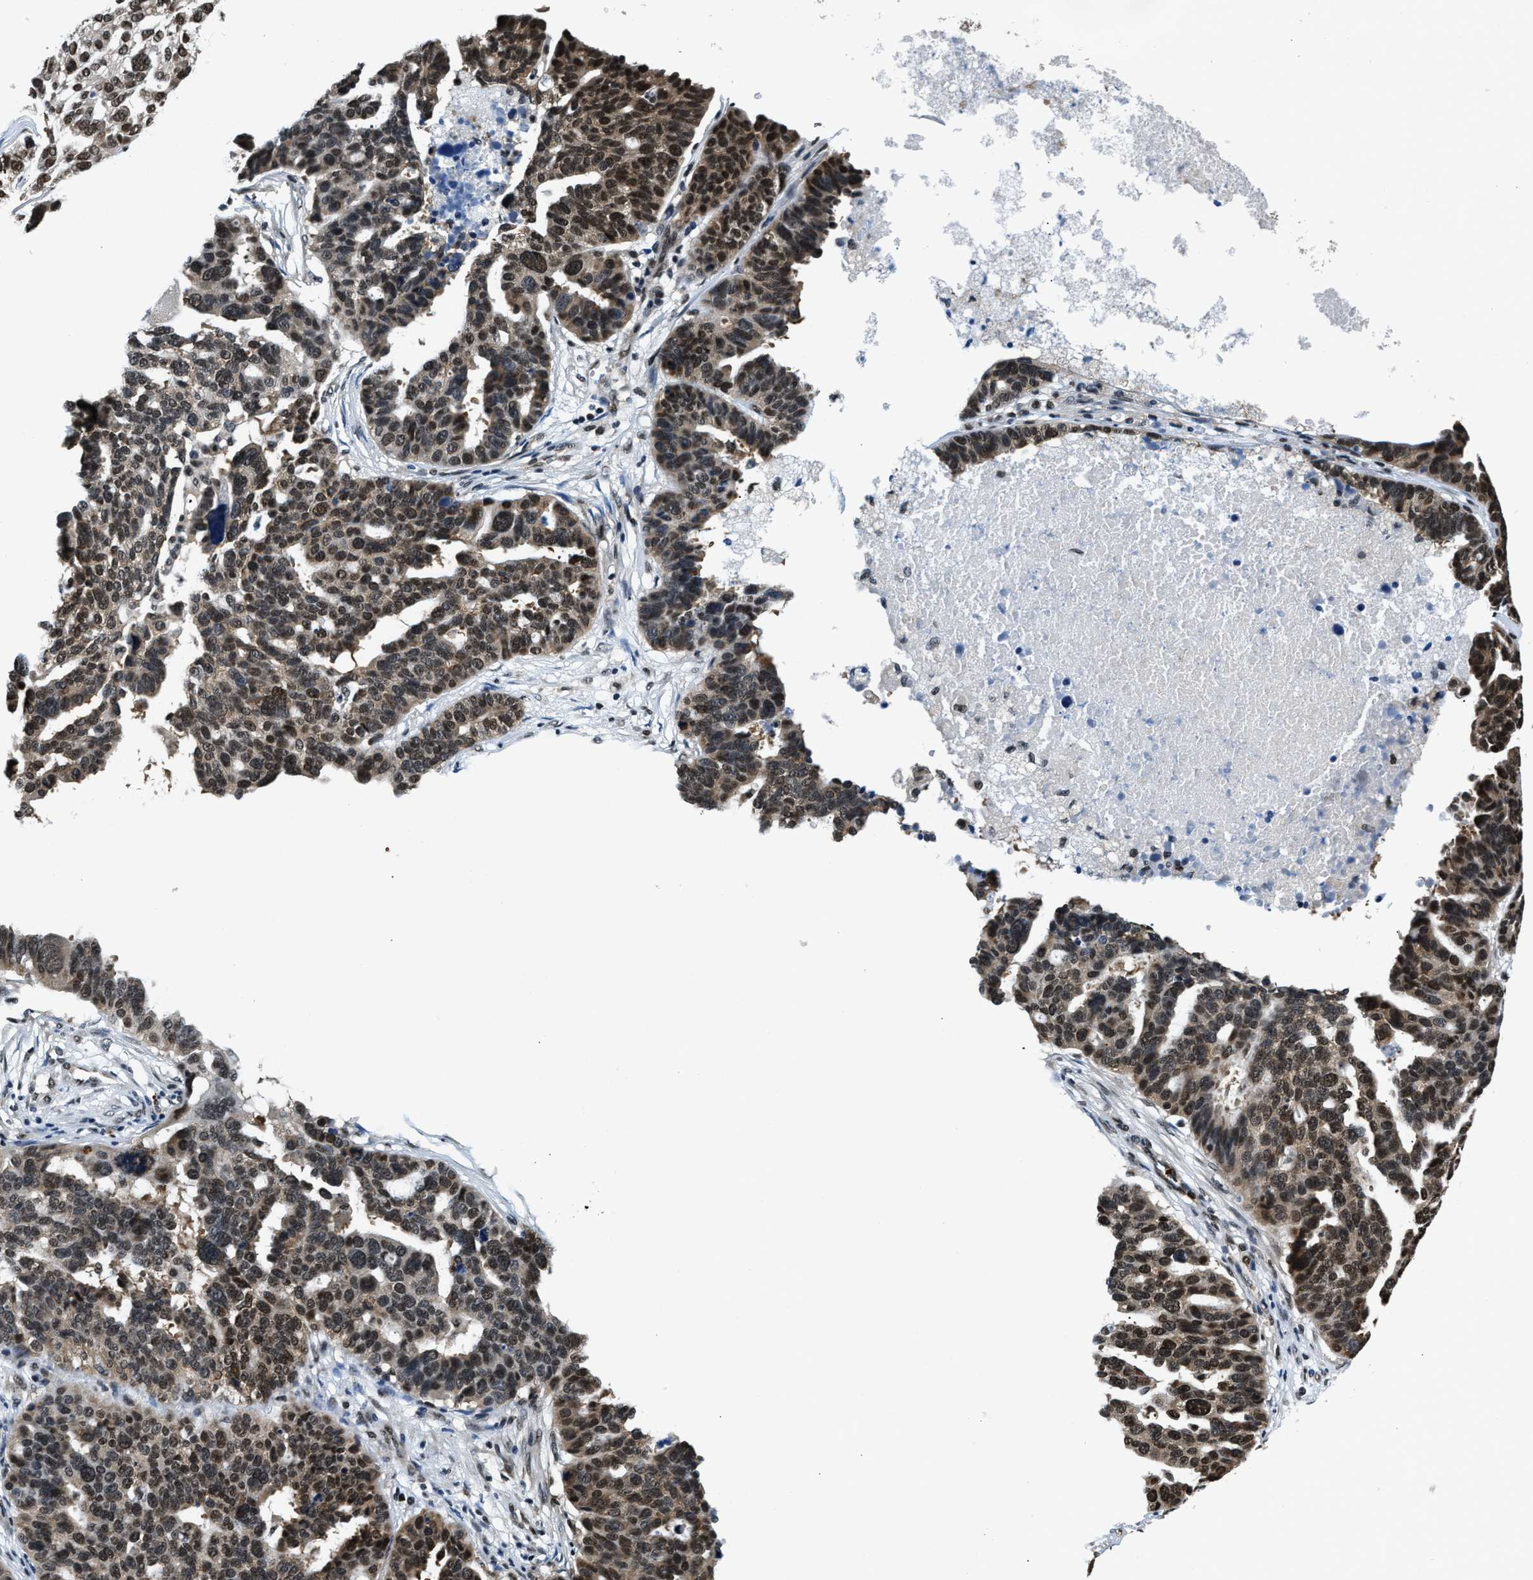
{"staining": {"intensity": "moderate", "quantity": ">75%", "location": "nuclear"}, "tissue": "ovarian cancer", "cell_type": "Tumor cells", "image_type": "cancer", "snomed": [{"axis": "morphology", "description": "Cystadenocarcinoma, serous, NOS"}, {"axis": "topography", "description": "Ovary"}], "caption": "A brown stain labels moderate nuclear staining of a protein in human ovarian cancer tumor cells.", "gene": "CCNDBP1", "patient": {"sex": "female", "age": 59}}